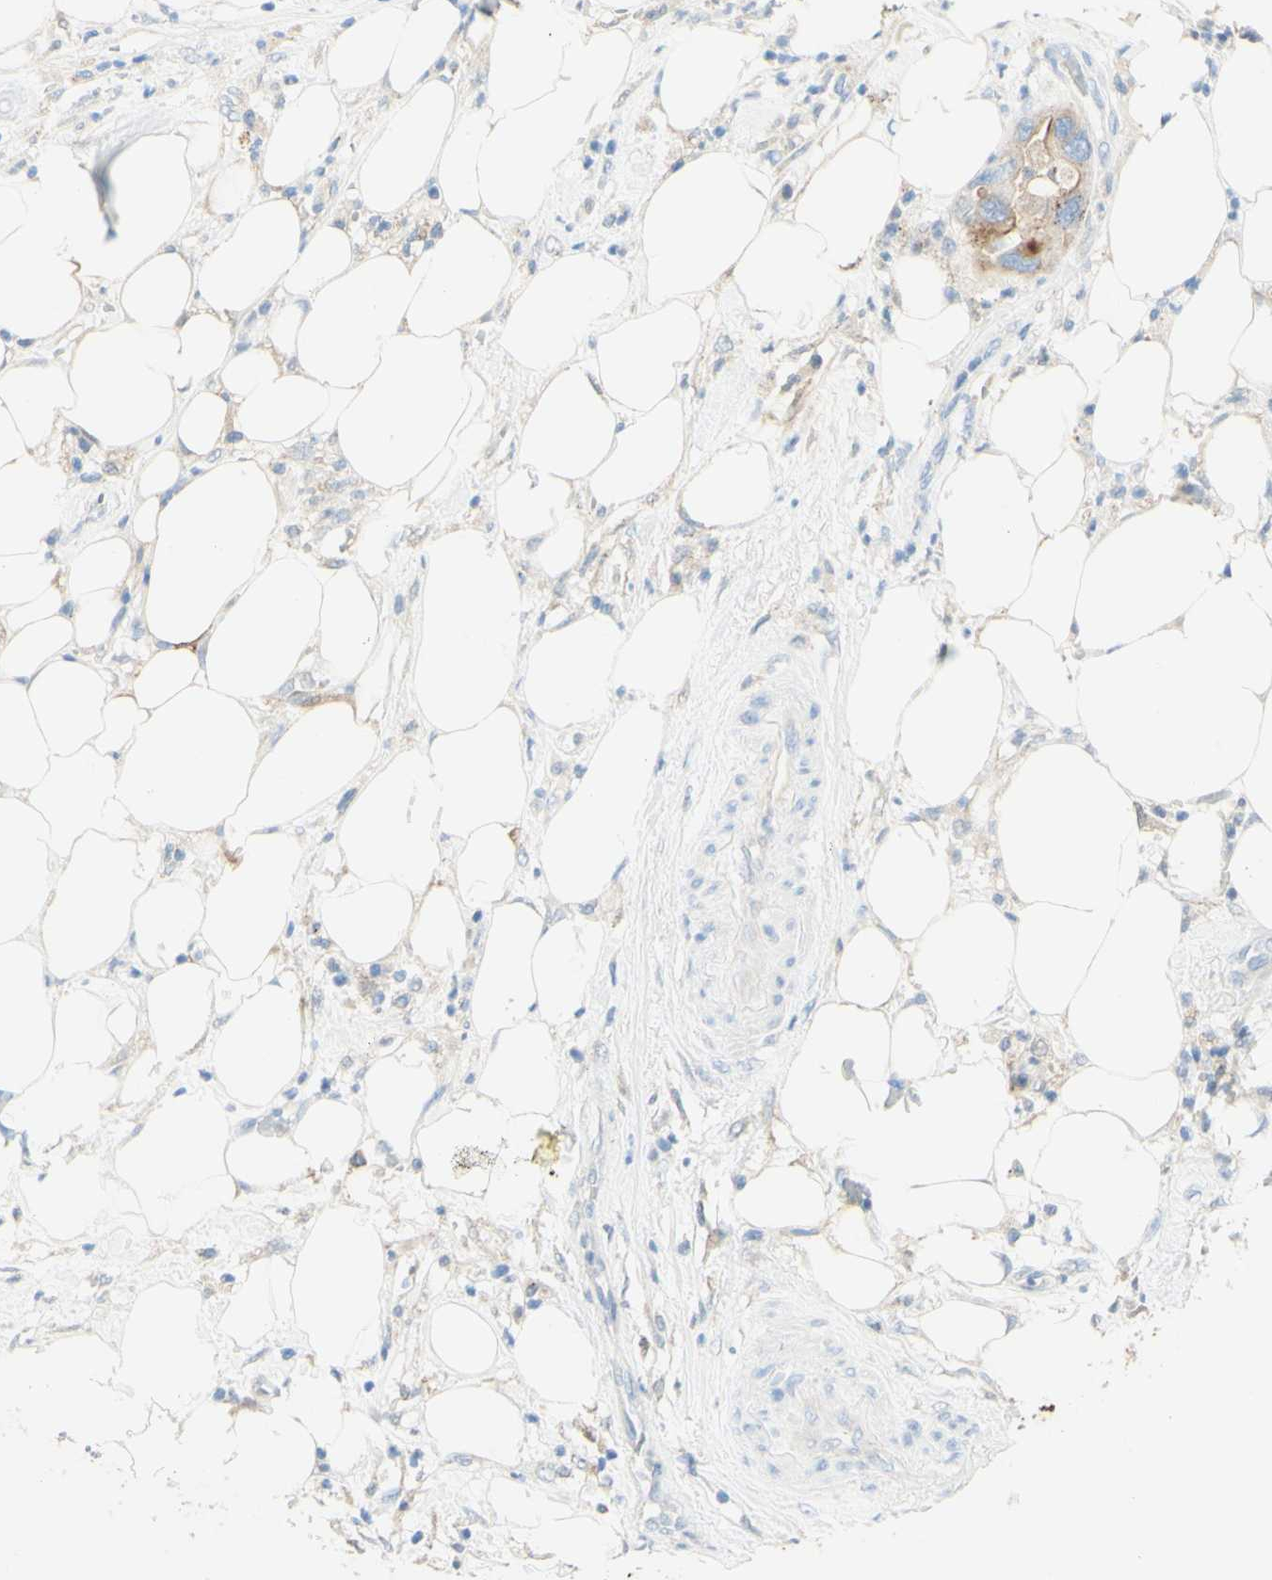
{"staining": {"intensity": "strong", "quantity": "<25%", "location": "cytoplasmic/membranous"}, "tissue": "pancreatic cancer", "cell_type": "Tumor cells", "image_type": "cancer", "snomed": [{"axis": "morphology", "description": "Adenocarcinoma, NOS"}, {"axis": "topography", "description": "Pancreas"}], "caption": "DAB (3,3'-diaminobenzidine) immunohistochemical staining of adenocarcinoma (pancreatic) shows strong cytoplasmic/membranous protein expression in about <25% of tumor cells.", "gene": "TSPAN1", "patient": {"sex": "female", "age": 71}}